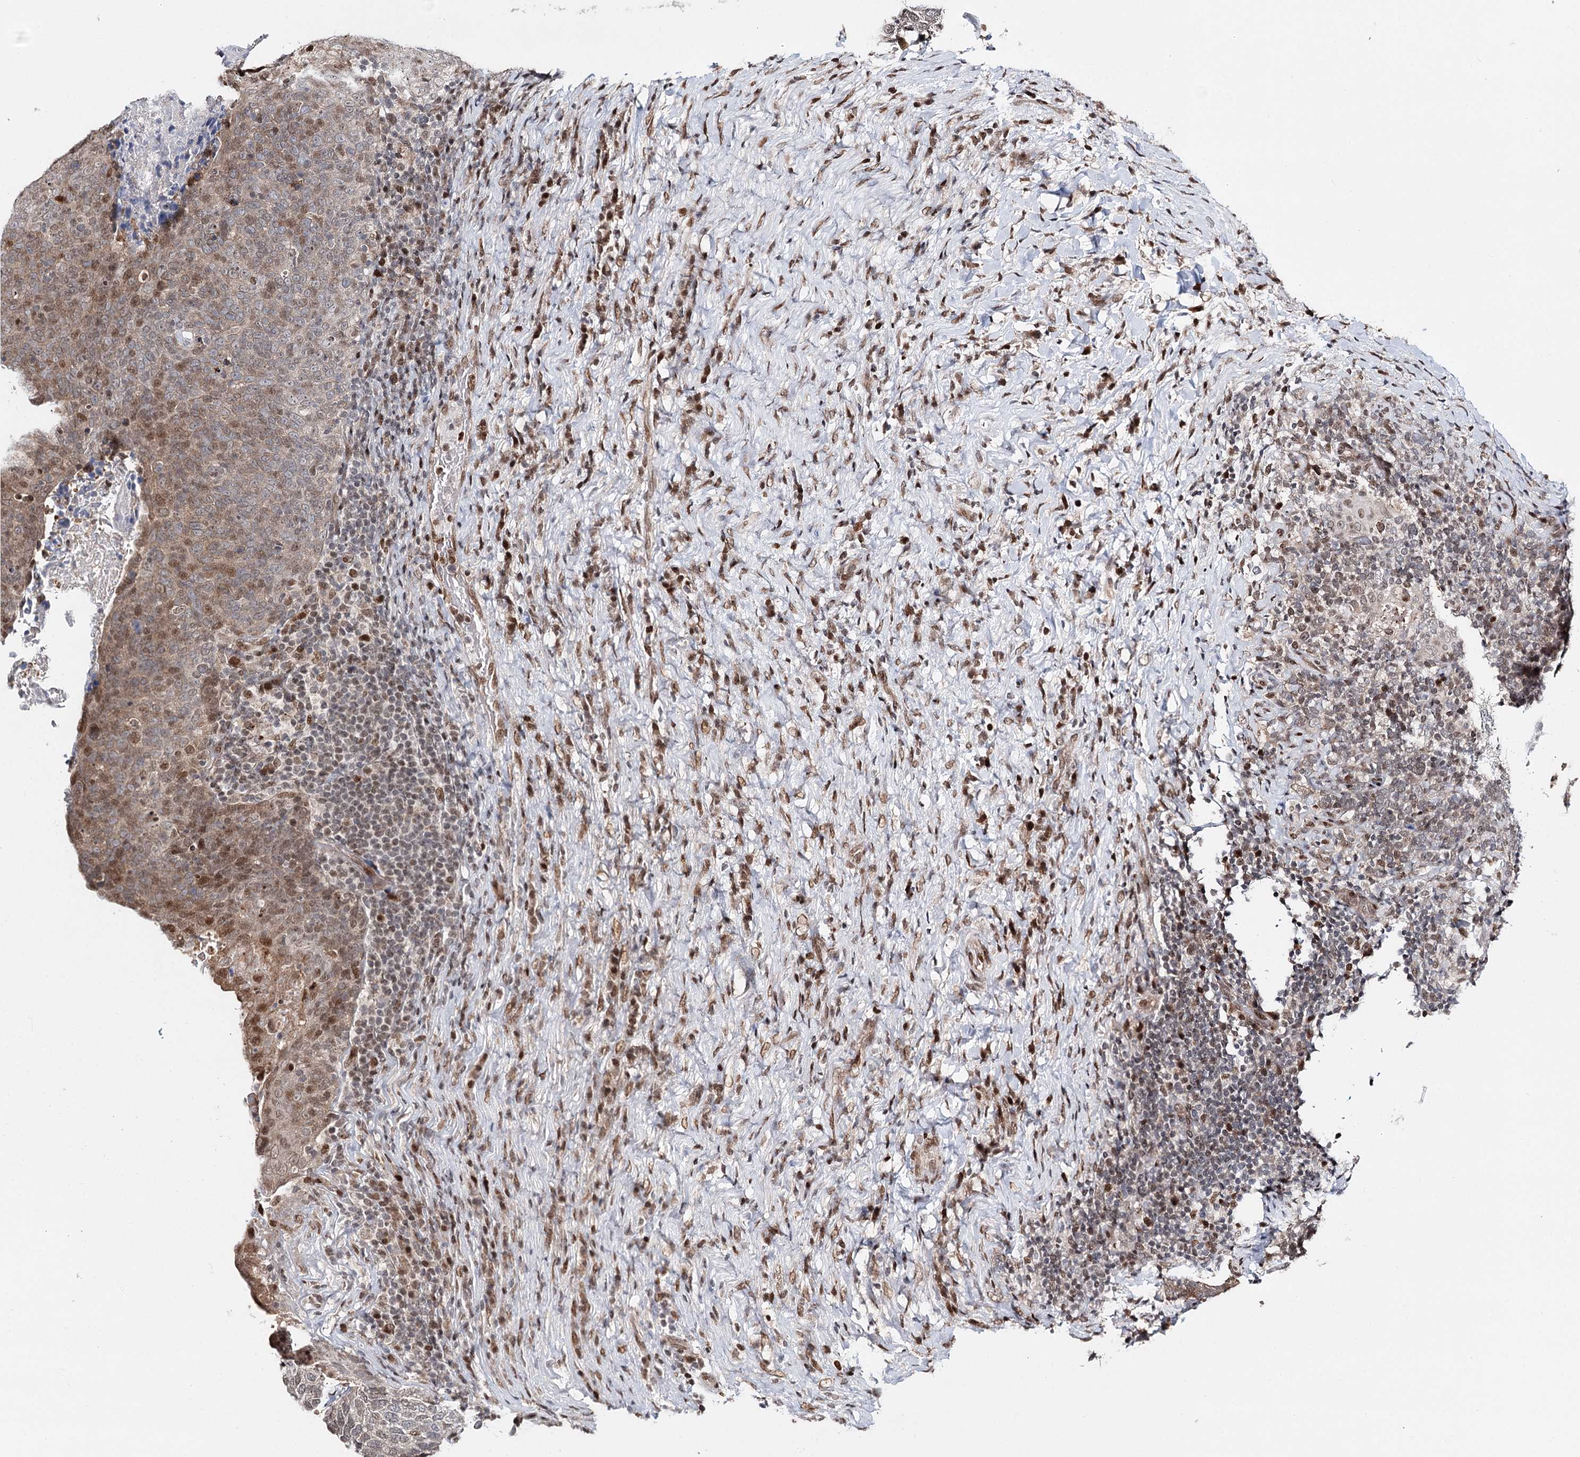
{"staining": {"intensity": "moderate", "quantity": "25%-75%", "location": "nuclear"}, "tissue": "head and neck cancer", "cell_type": "Tumor cells", "image_type": "cancer", "snomed": [{"axis": "morphology", "description": "Squamous cell carcinoma, NOS"}, {"axis": "morphology", "description": "Squamous cell carcinoma, metastatic, NOS"}, {"axis": "topography", "description": "Lymph node"}, {"axis": "topography", "description": "Head-Neck"}], "caption": "Head and neck cancer (squamous cell carcinoma) was stained to show a protein in brown. There is medium levels of moderate nuclear positivity in about 25%-75% of tumor cells.", "gene": "RPS27A", "patient": {"sex": "male", "age": 62}}